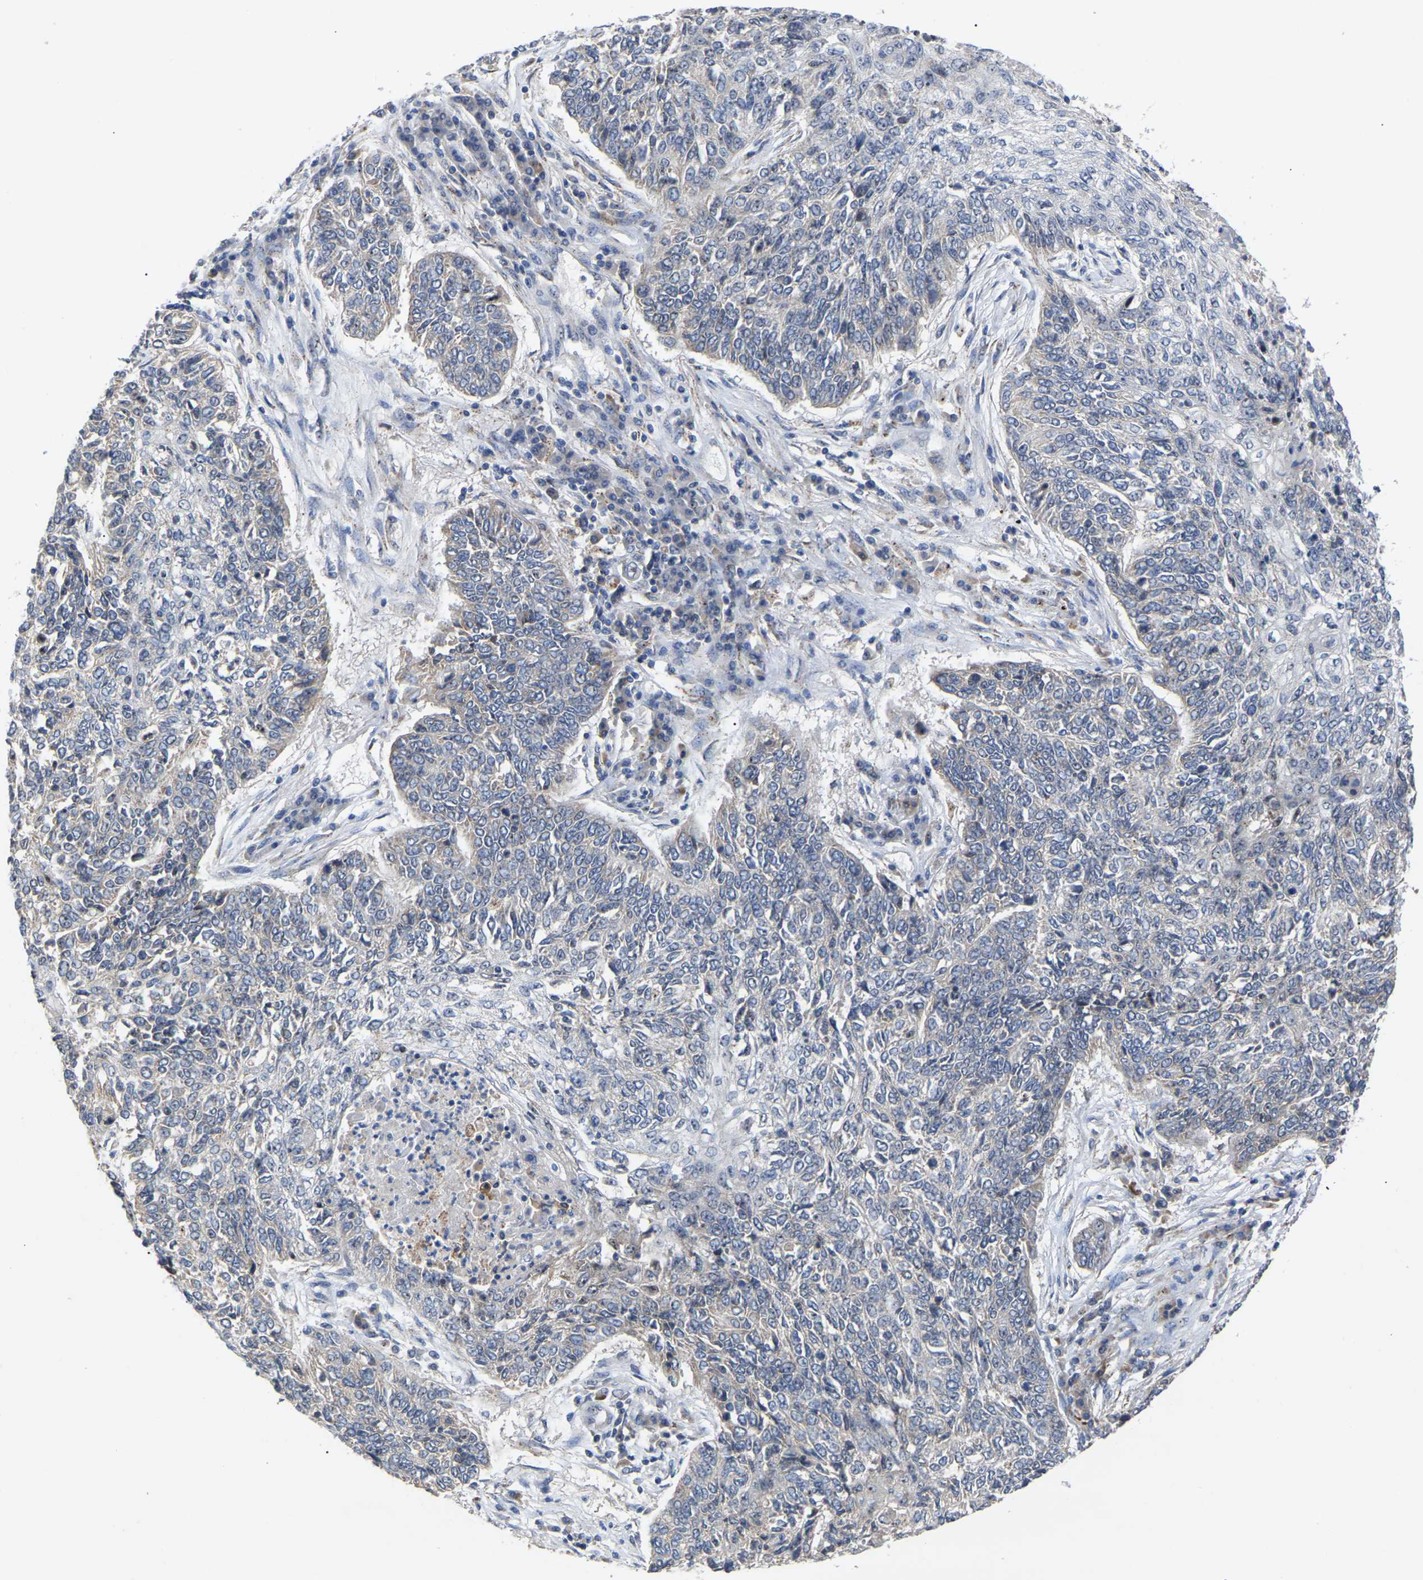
{"staining": {"intensity": "negative", "quantity": "none", "location": "none"}, "tissue": "lung cancer", "cell_type": "Tumor cells", "image_type": "cancer", "snomed": [{"axis": "morphology", "description": "Normal tissue, NOS"}, {"axis": "morphology", "description": "Squamous cell carcinoma, NOS"}, {"axis": "topography", "description": "Cartilage tissue"}, {"axis": "topography", "description": "Bronchus"}, {"axis": "topography", "description": "Lung"}], "caption": "DAB (3,3'-diaminobenzidine) immunohistochemical staining of lung cancer (squamous cell carcinoma) demonstrates no significant staining in tumor cells.", "gene": "NOP53", "patient": {"sex": "female", "age": 49}}